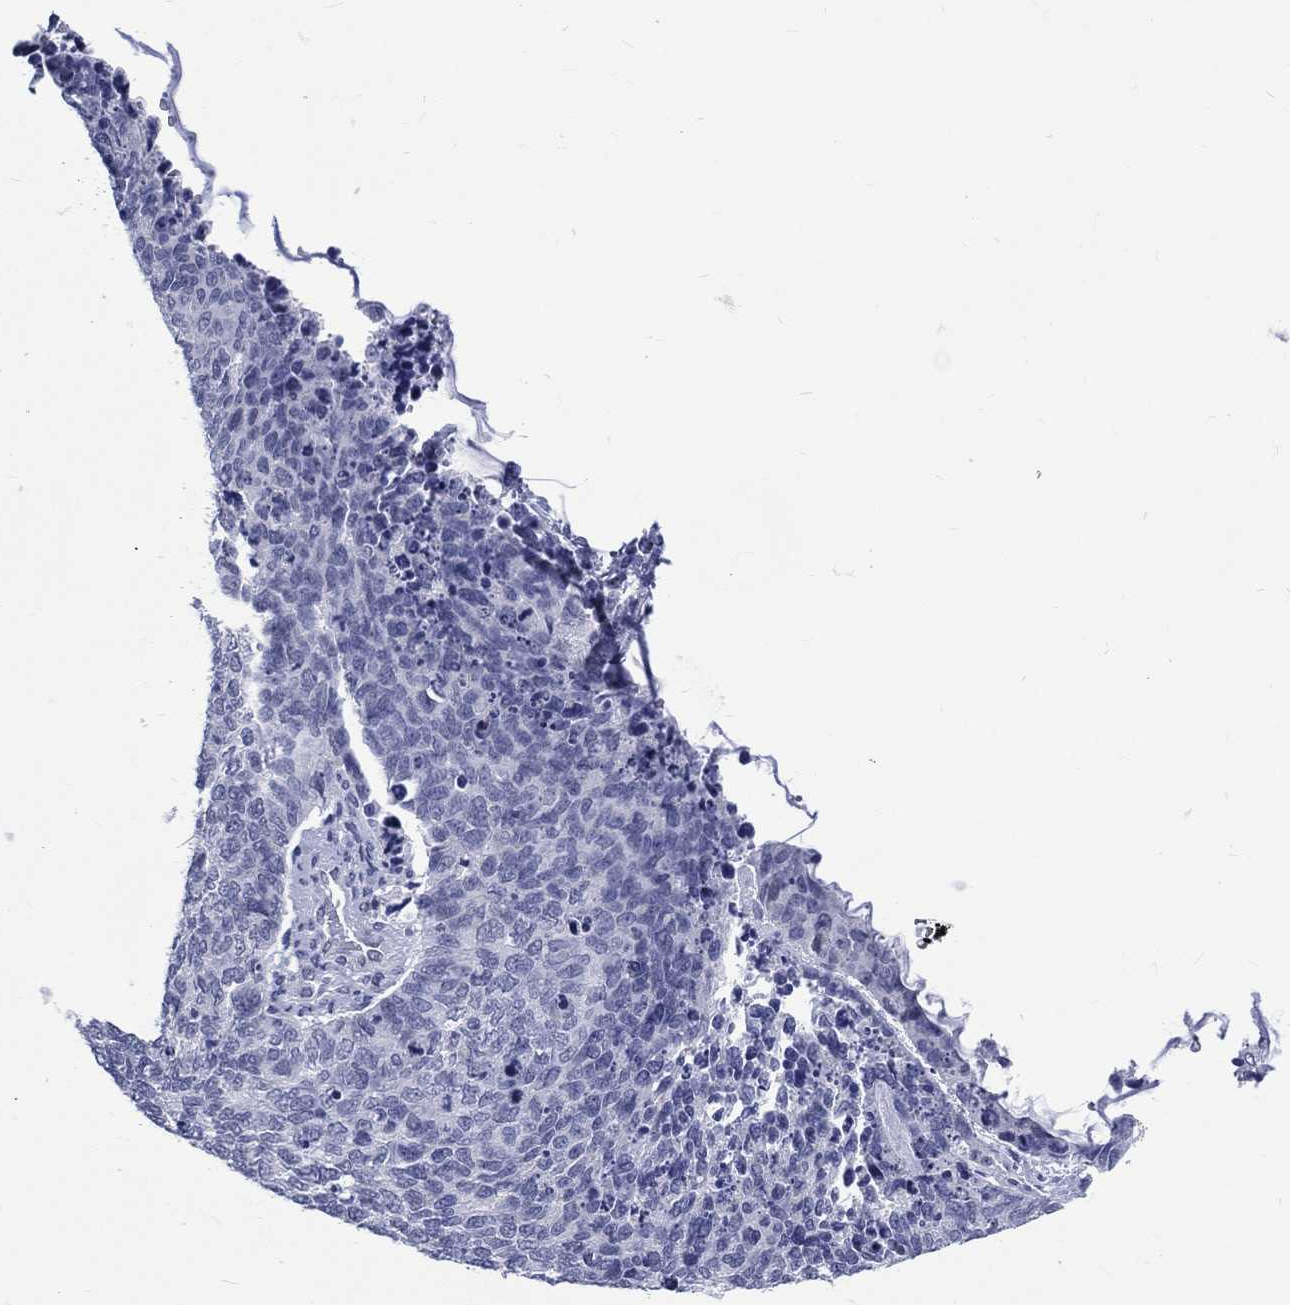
{"staining": {"intensity": "negative", "quantity": "none", "location": "none"}, "tissue": "cervical cancer", "cell_type": "Tumor cells", "image_type": "cancer", "snomed": [{"axis": "morphology", "description": "Squamous cell carcinoma, NOS"}, {"axis": "topography", "description": "Cervix"}], "caption": "Human cervical cancer (squamous cell carcinoma) stained for a protein using immunohistochemistry (IHC) reveals no expression in tumor cells.", "gene": "MLLT10", "patient": {"sex": "female", "age": 63}}